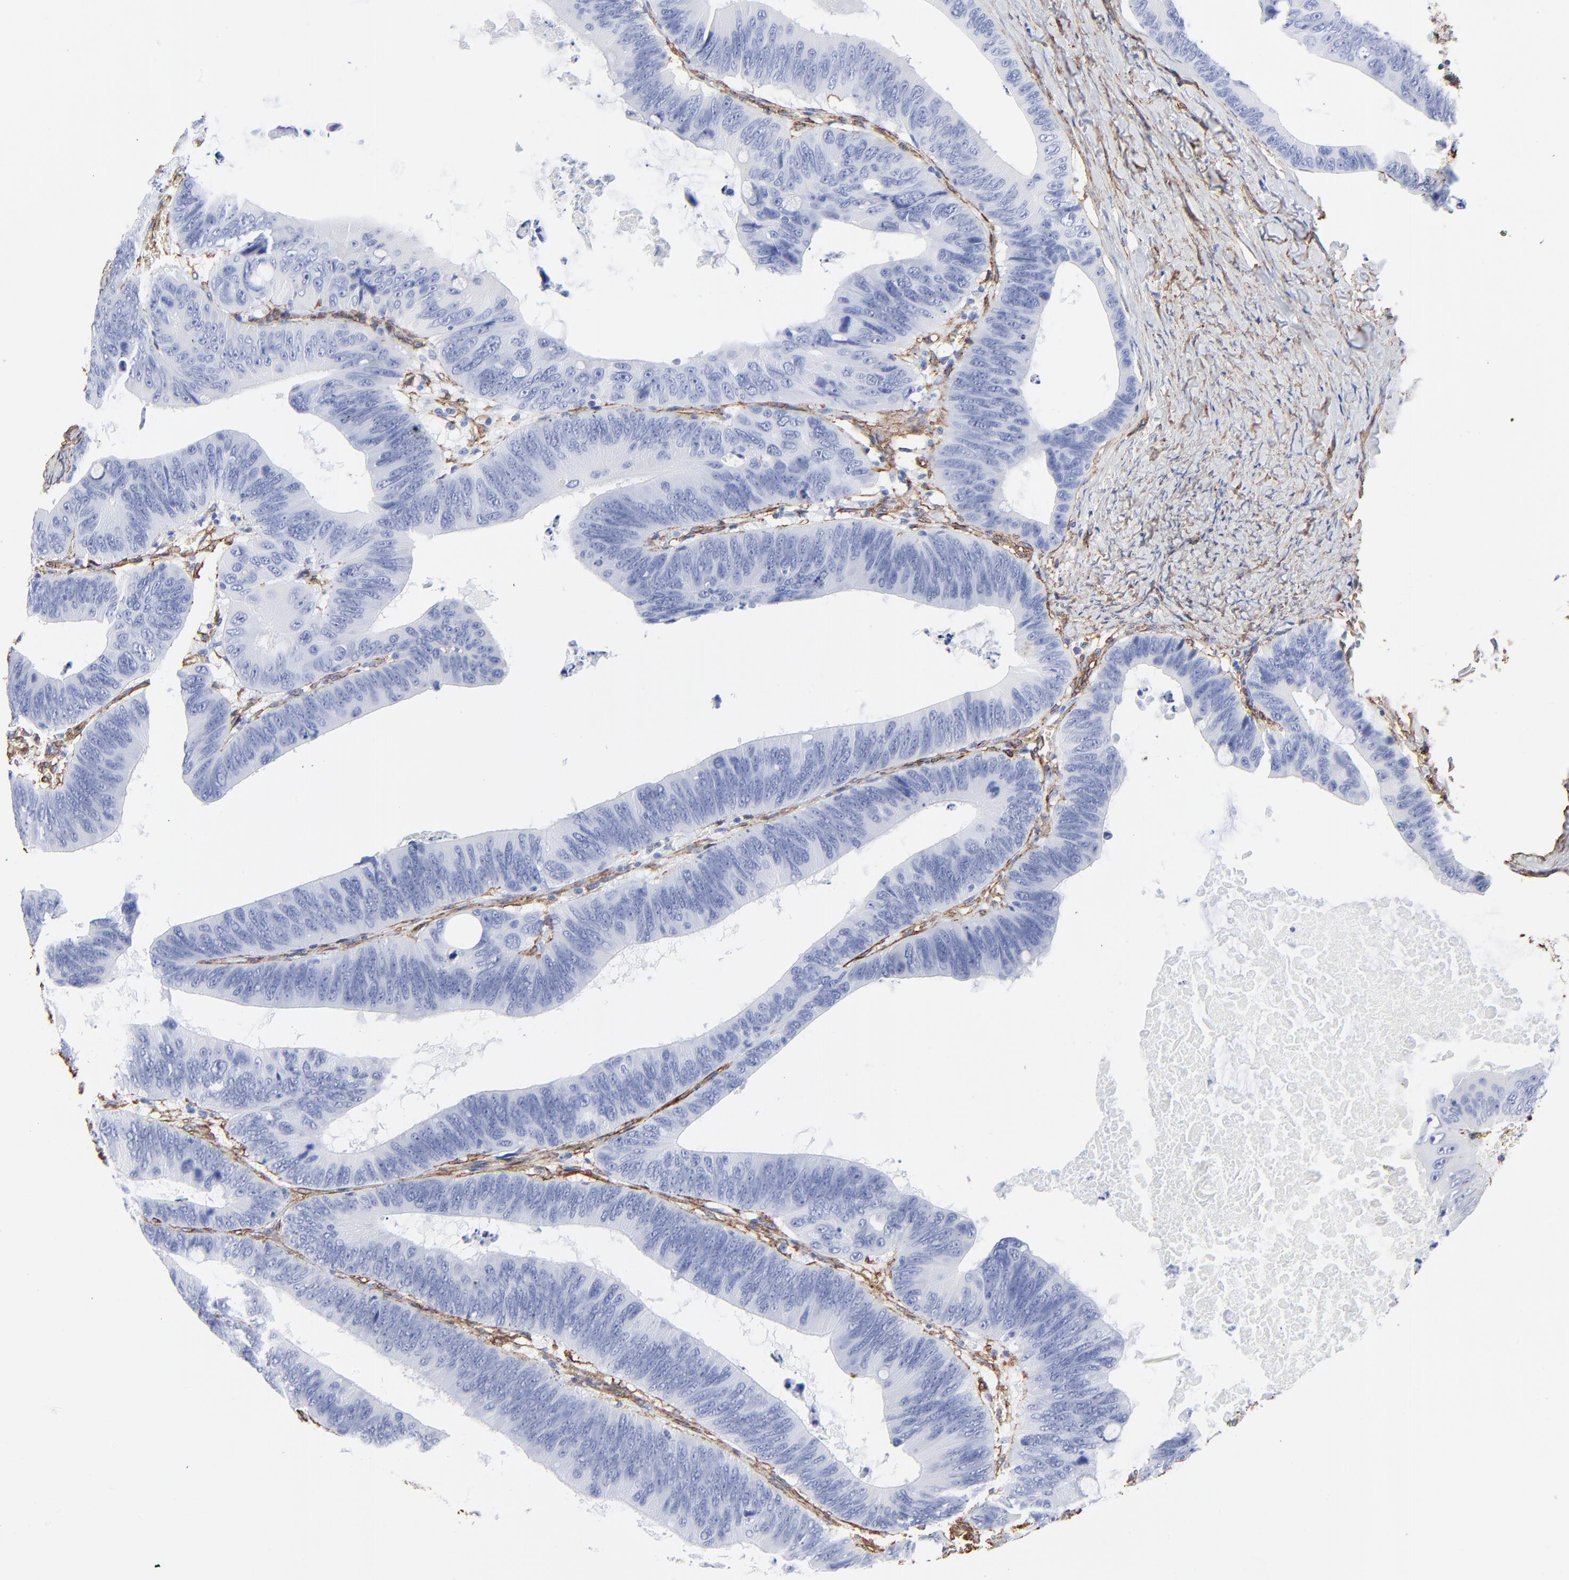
{"staining": {"intensity": "negative", "quantity": "none", "location": "none"}, "tissue": "colorectal cancer", "cell_type": "Tumor cells", "image_type": "cancer", "snomed": [{"axis": "morphology", "description": "Adenocarcinoma, NOS"}, {"axis": "topography", "description": "Colon"}], "caption": "Immunohistochemistry (IHC) histopathology image of neoplastic tissue: adenocarcinoma (colorectal) stained with DAB demonstrates no significant protein expression in tumor cells.", "gene": "CAV1", "patient": {"sex": "female", "age": 55}}